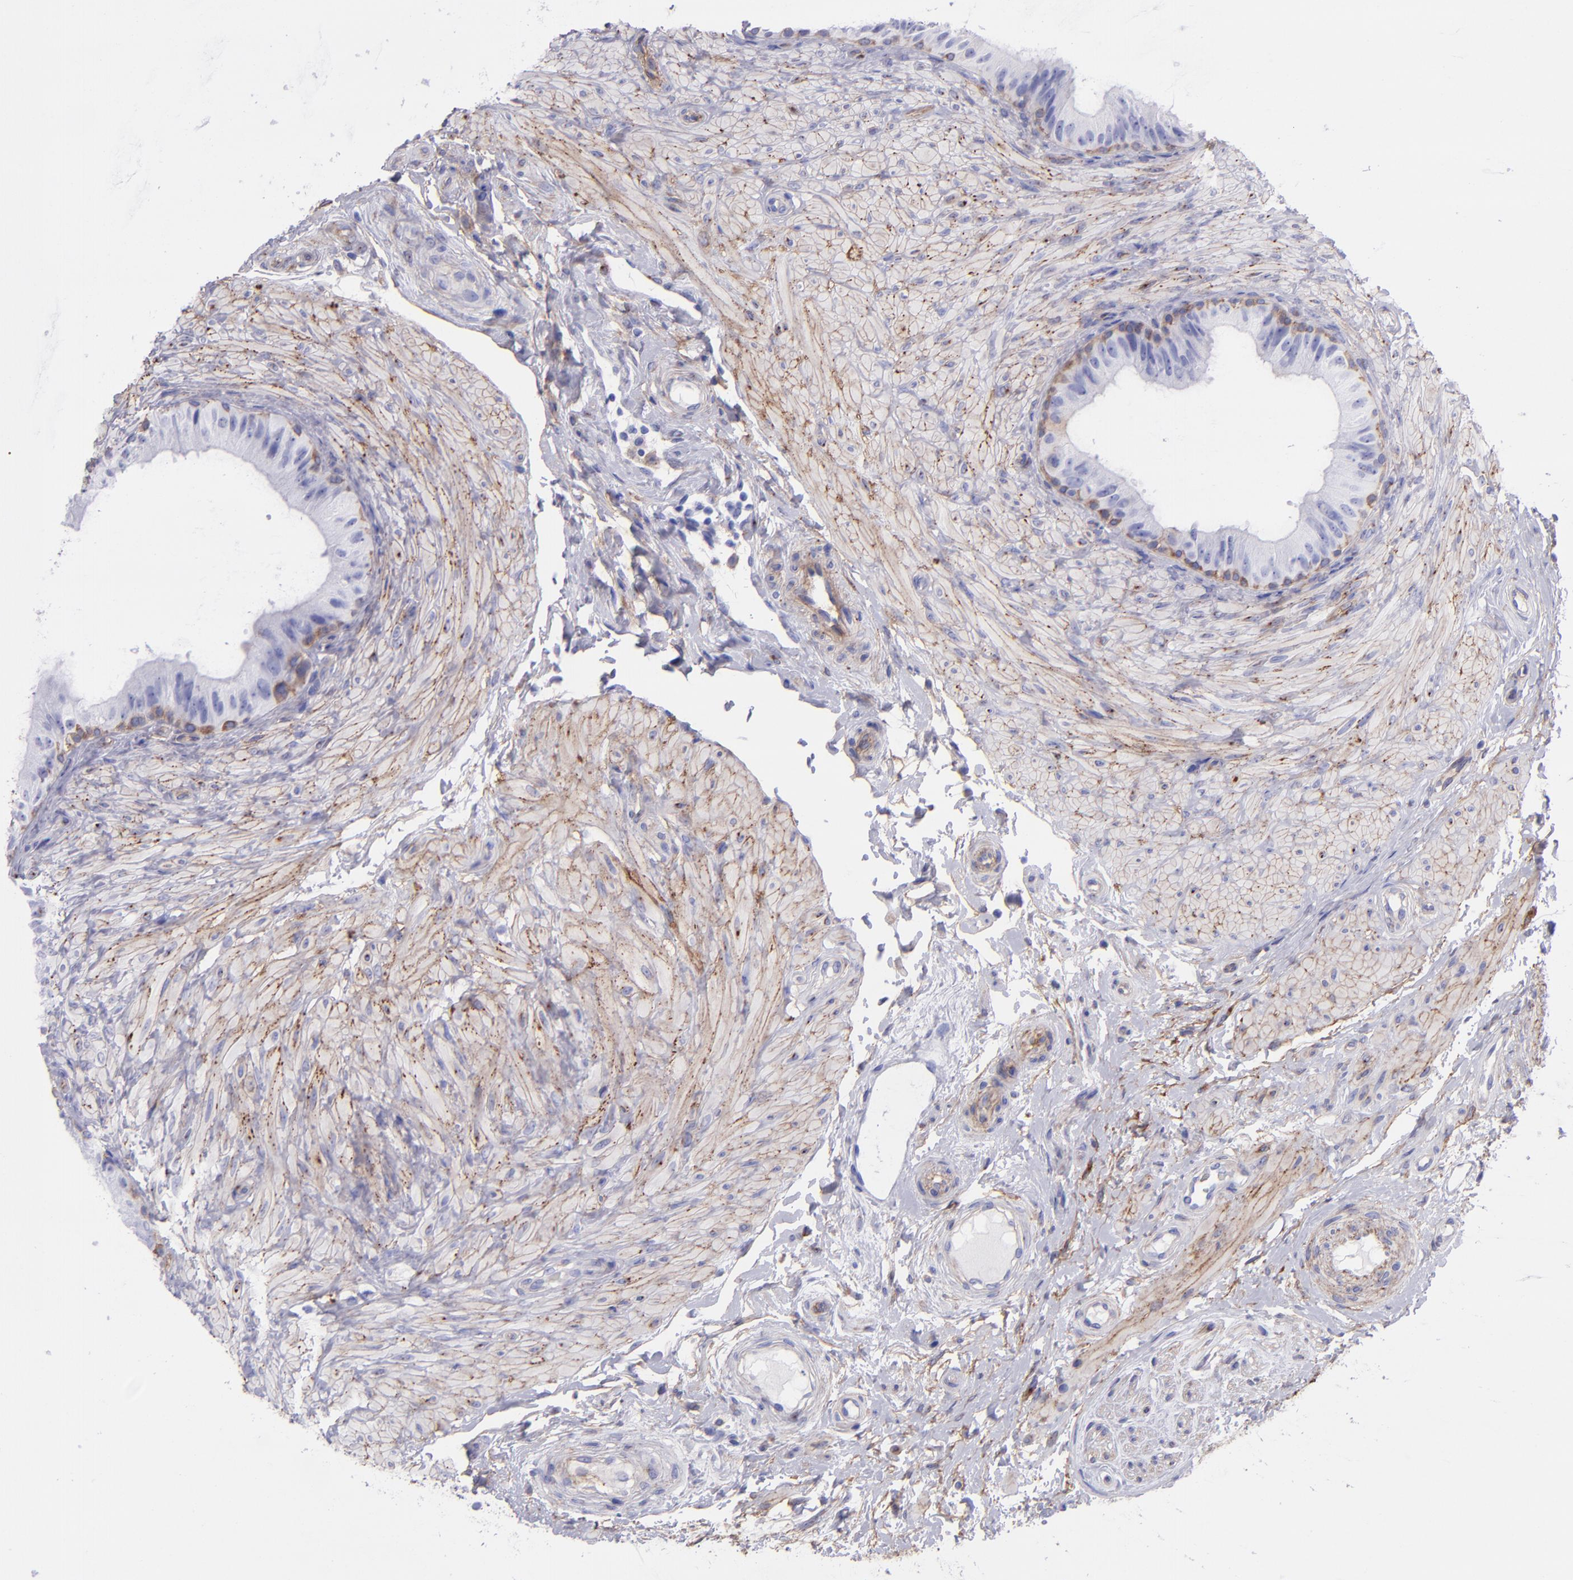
{"staining": {"intensity": "moderate", "quantity": ">75%", "location": "cytoplasmic/membranous"}, "tissue": "epididymis", "cell_type": "Glandular cells", "image_type": "normal", "snomed": [{"axis": "morphology", "description": "Normal tissue, NOS"}, {"axis": "topography", "description": "Epididymis"}], "caption": "A histopathology image of human epididymis stained for a protein demonstrates moderate cytoplasmic/membranous brown staining in glandular cells. (DAB (3,3'-diaminobenzidine) = brown stain, brightfield microscopy at high magnification).", "gene": "ITGAV", "patient": {"sex": "male", "age": 68}}